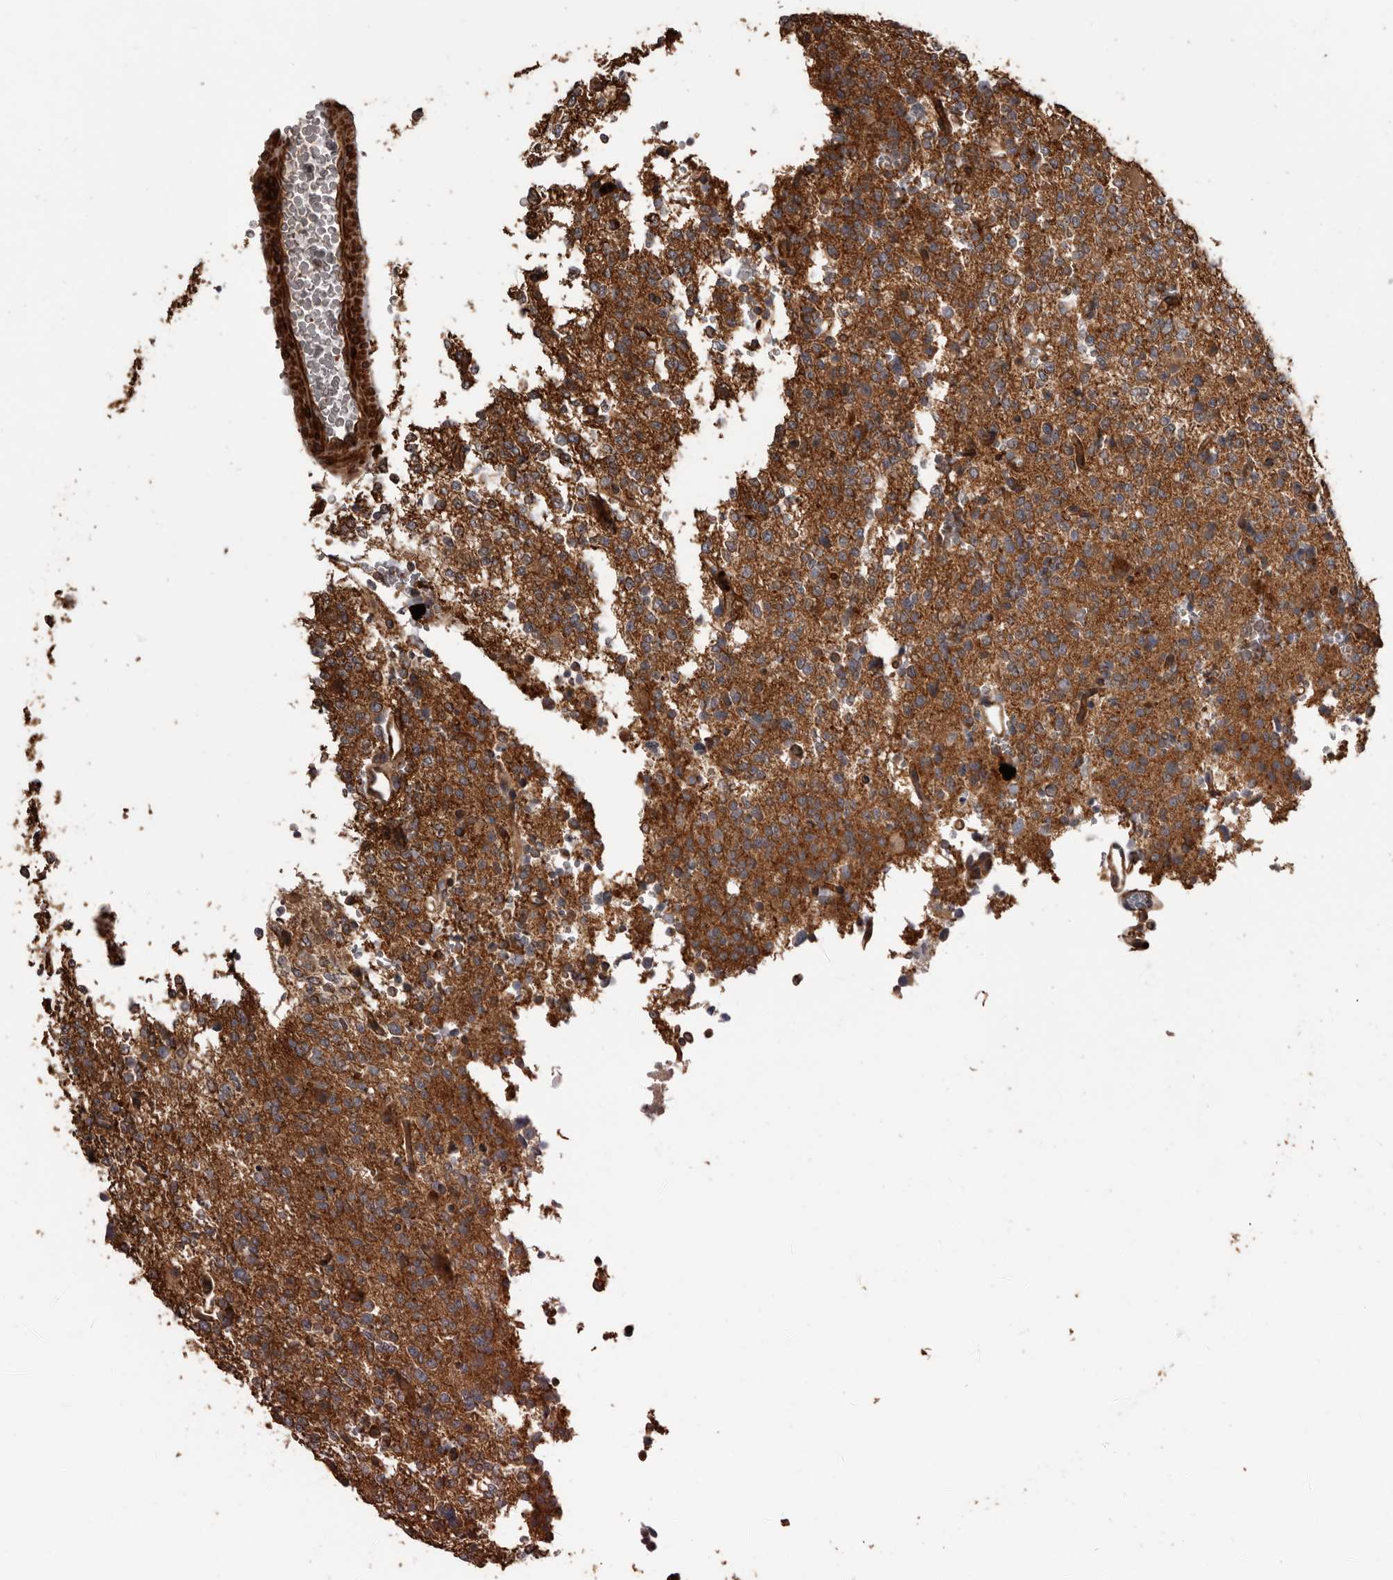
{"staining": {"intensity": "moderate", "quantity": ">75%", "location": "cytoplasmic/membranous"}, "tissue": "glioma", "cell_type": "Tumor cells", "image_type": "cancer", "snomed": [{"axis": "morphology", "description": "Glioma, malignant, High grade"}, {"axis": "topography", "description": "Brain"}], "caption": "Human malignant glioma (high-grade) stained for a protein (brown) exhibits moderate cytoplasmic/membranous positive expression in approximately >75% of tumor cells.", "gene": "ARHGEF5", "patient": {"sex": "female", "age": 62}}